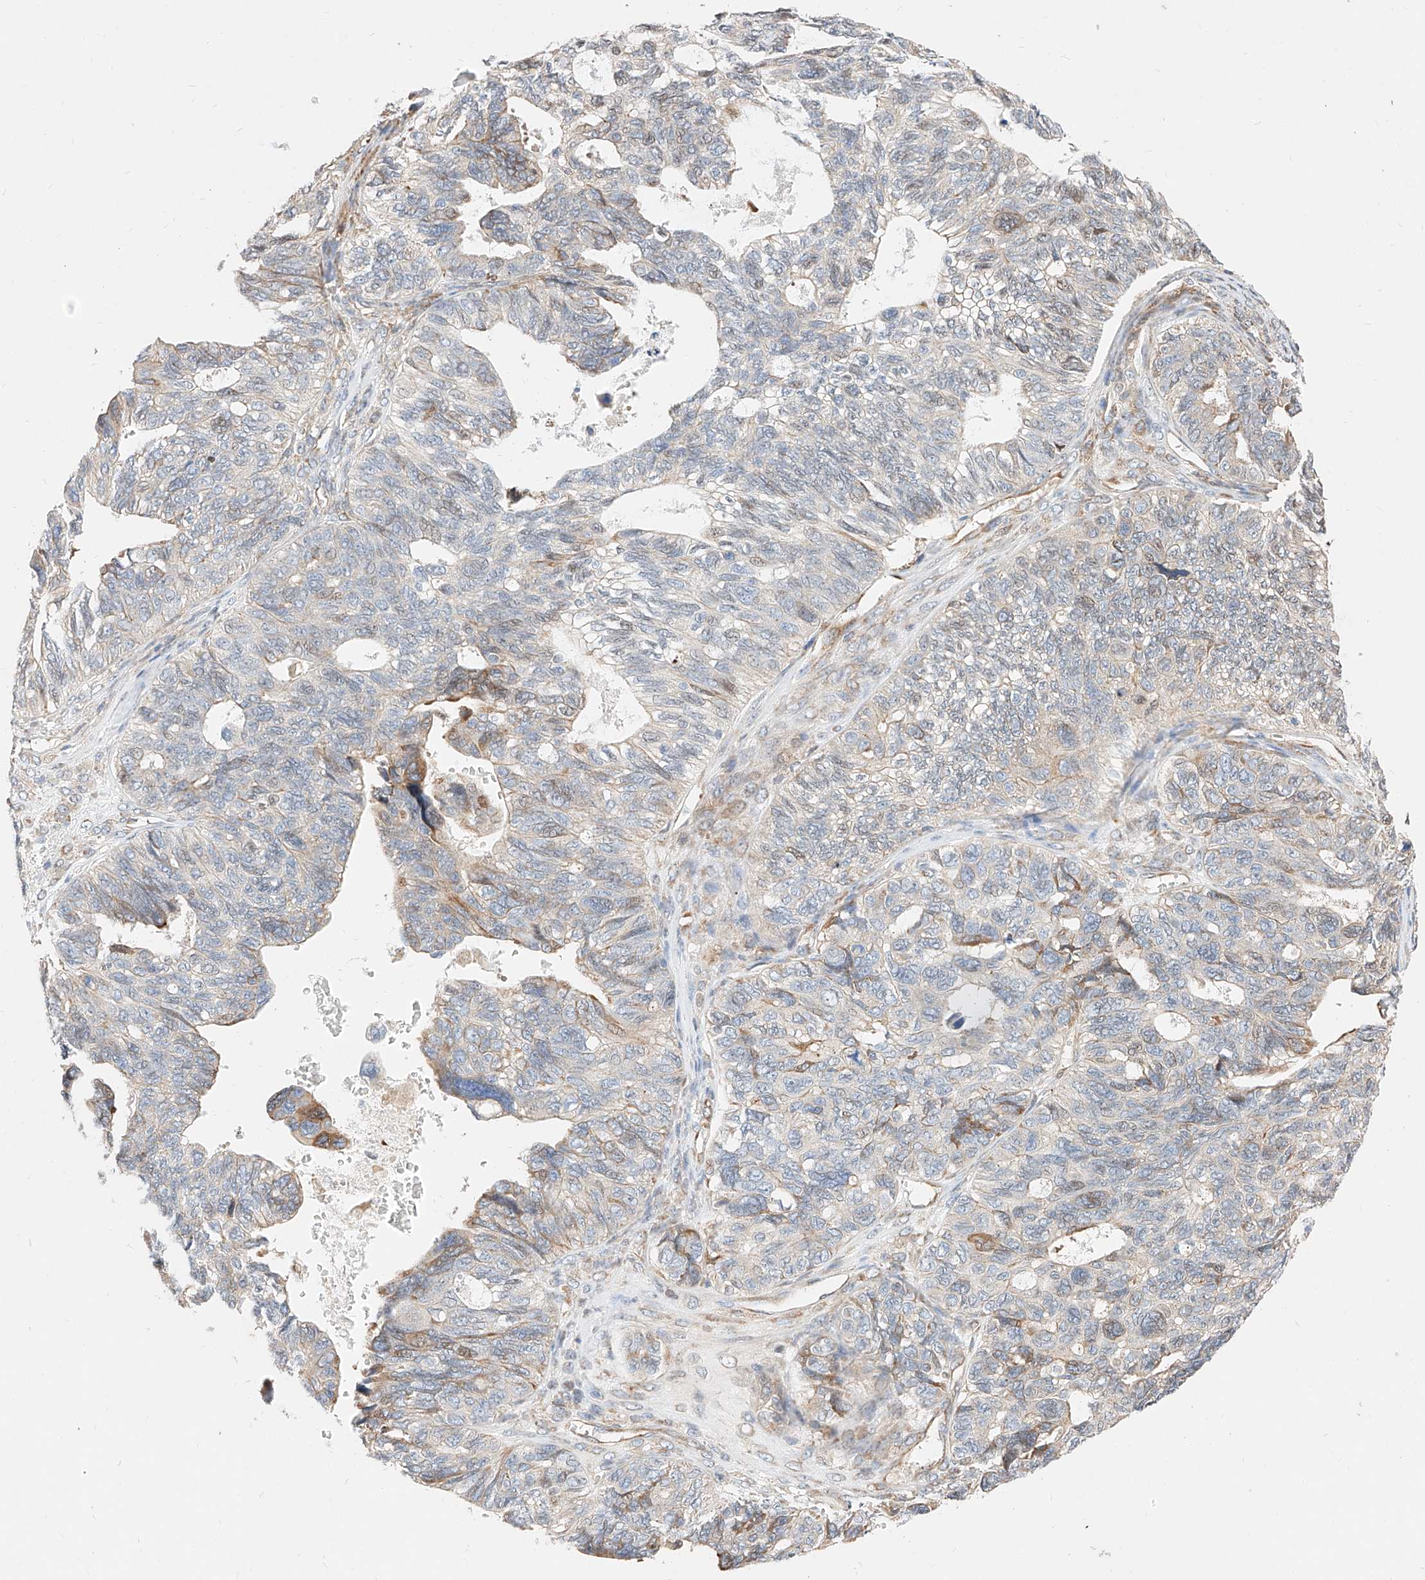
{"staining": {"intensity": "weak", "quantity": "<25%", "location": "cytoplasmic/membranous"}, "tissue": "ovarian cancer", "cell_type": "Tumor cells", "image_type": "cancer", "snomed": [{"axis": "morphology", "description": "Cystadenocarcinoma, serous, NOS"}, {"axis": "topography", "description": "Ovary"}], "caption": "Ovarian serous cystadenocarcinoma was stained to show a protein in brown. There is no significant expression in tumor cells. (Stains: DAB (3,3'-diaminobenzidine) immunohistochemistry (IHC) with hematoxylin counter stain, Microscopy: brightfield microscopy at high magnification).", "gene": "ATP9B", "patient": {"sex": "female", "age": 79}}